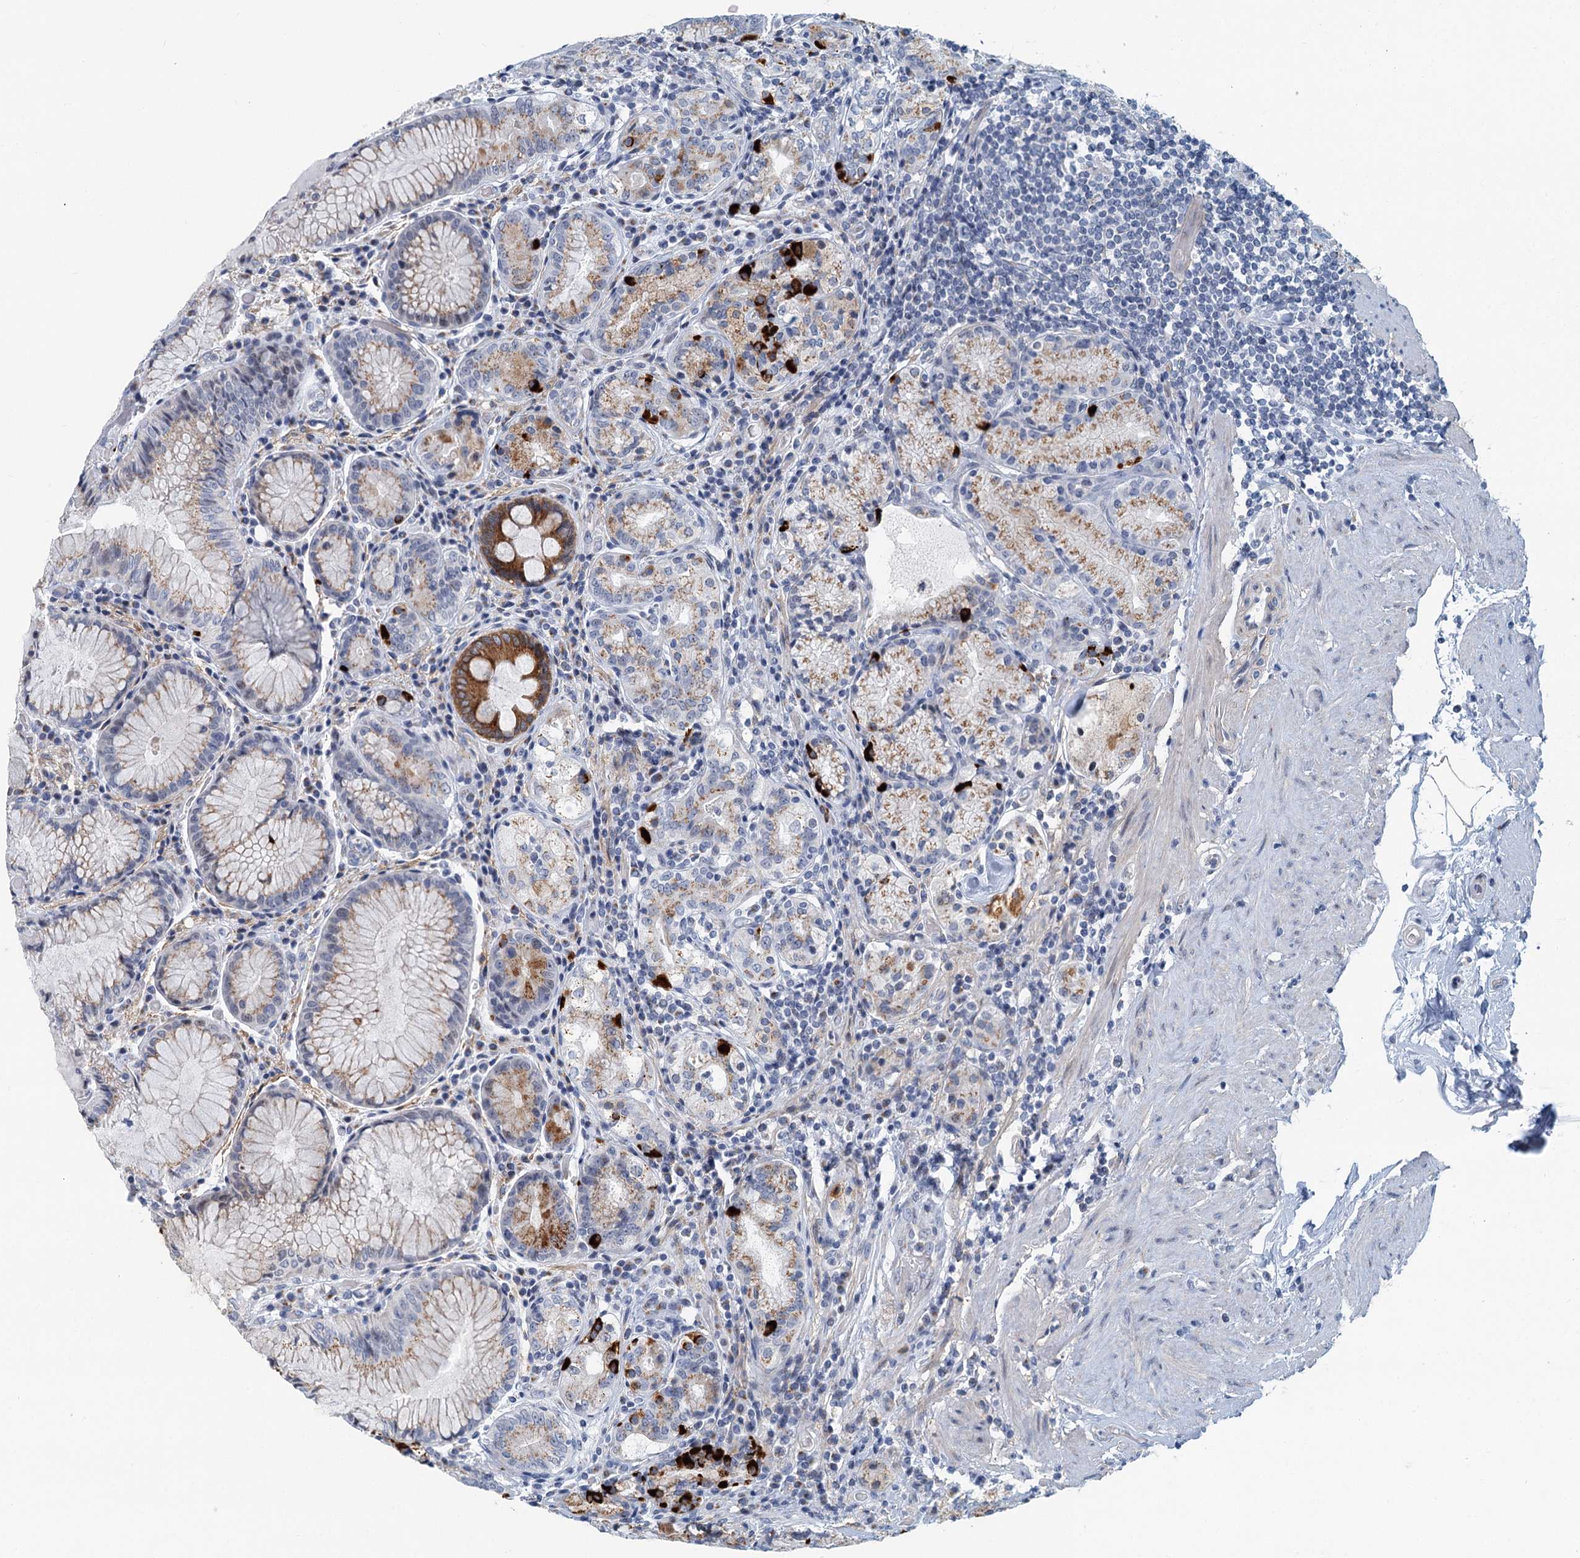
{"staining": {"intensity": "moderate", "quantity": "25%-75%", "location": "cytoplasmic/membranous"}, "tissue": "stomach", "cell_type": "Glandular cells", "image_type": "normal", "snomed": [{"axis": "morphology", "description": "Normal tissue, NOS"}, {"axis": "topography", "description": "Stomach, upper"}, {"axis": "topography", "description": "Stomach, lower"}], "caption": "Stomach stained for a protein demonstrates moderate cytoplasmic/membranous positivity in glandular cells. The protein of interest is shown in brown color, while the nuclei are stained blue.", "gene": "ZNF527", "patient": {"sex": "female", "age": 76}}